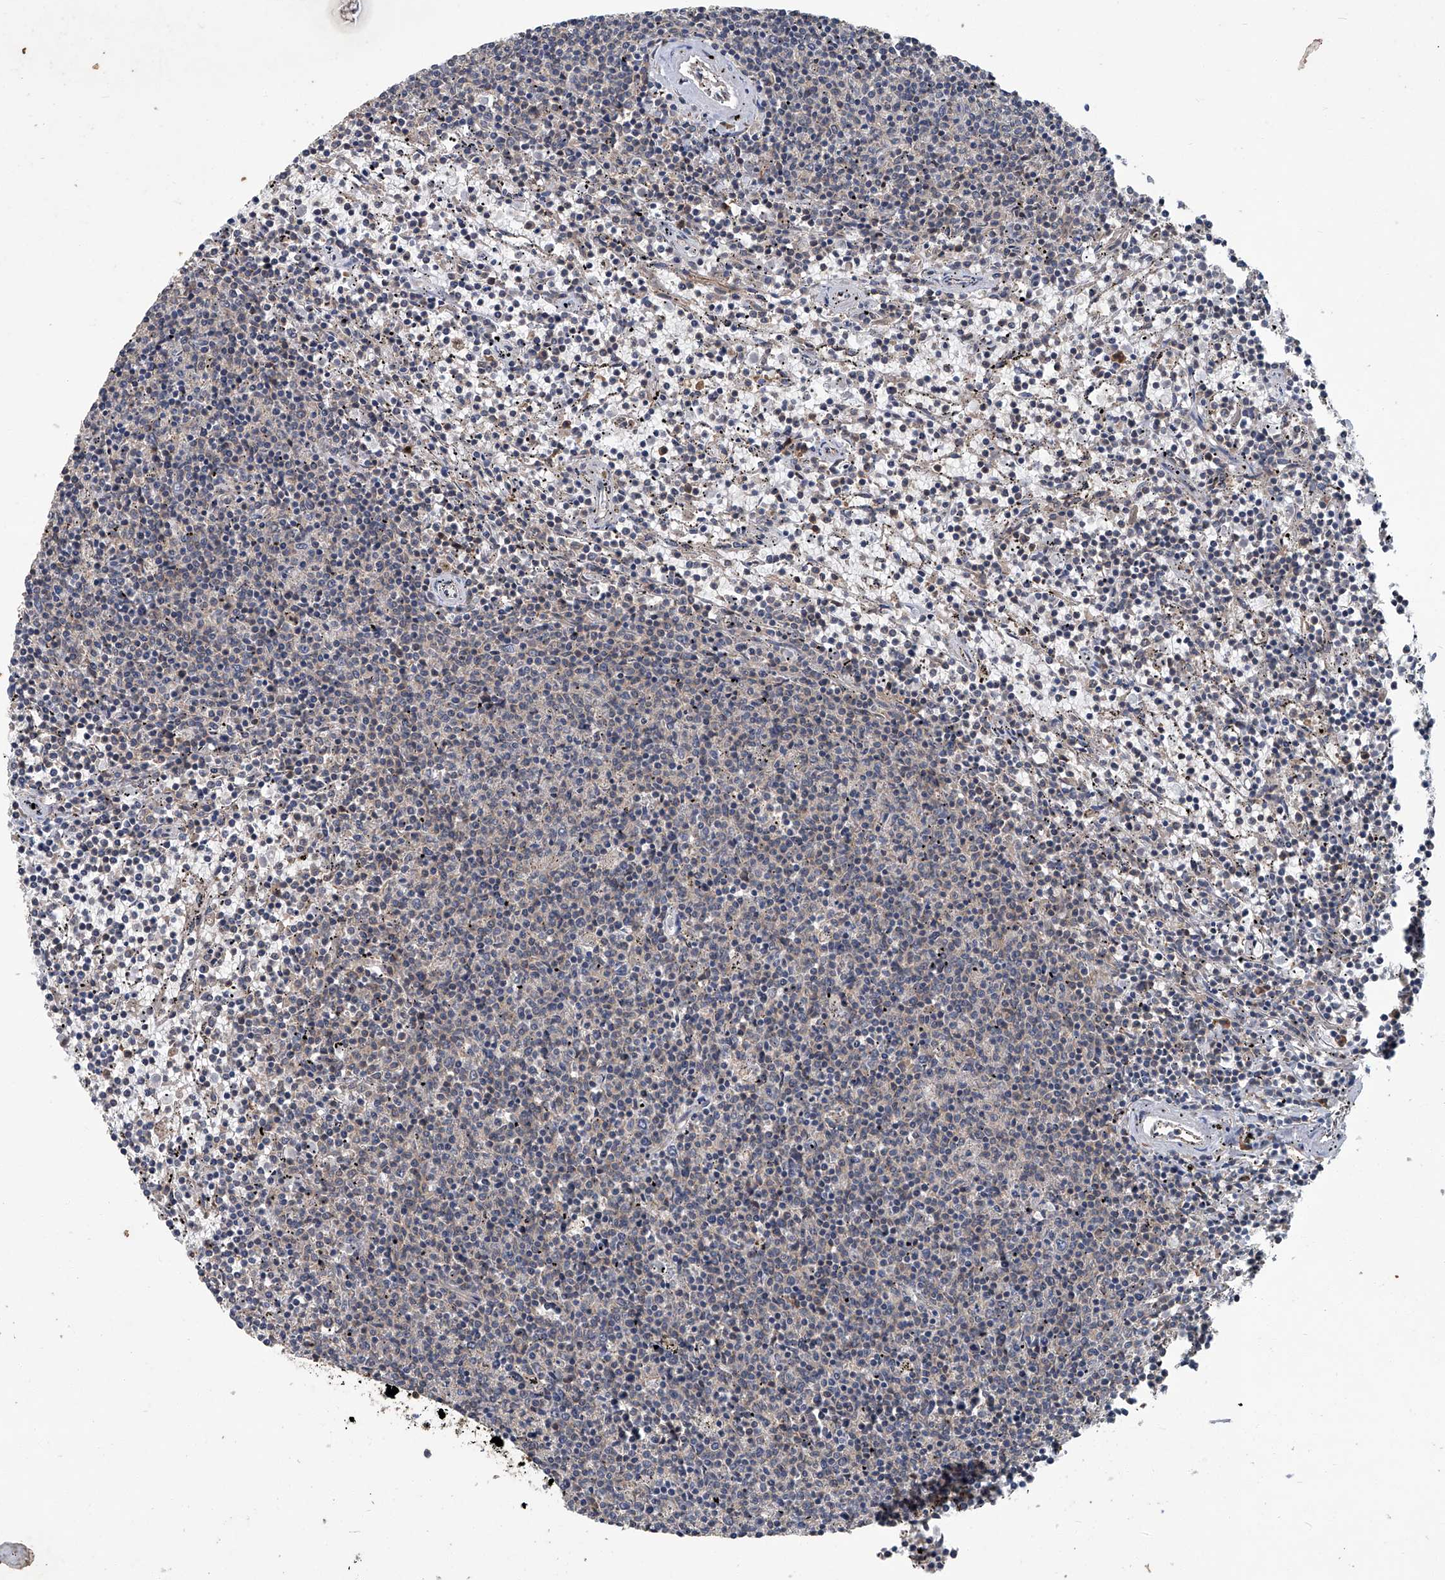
{"staining": {"intensity": "negative", "quantity": "none", "location": "none"}, "tissue": "lymphoma", "cell_type": "Tumor cells", "image_type": "cancer", "snomed": [{"axis": "morphology", "description": "Malignant lymphoma, non-Hodgkin's type, Low grade"}, {"axis": "topography", "description": "Spleen"}], "caption": "High magnification brightfield microscopy of lymphoma stained with DAB (3,3'-diaminobenzidine) (brown) and counterstained with hematoxylin (blue): tumor cells show no significant positivity. (DAB immunohistochemistry with hematoxylin counter stain).", "gene": "ANKRD34A", "patient": {"sex": "female", "age": 50}}